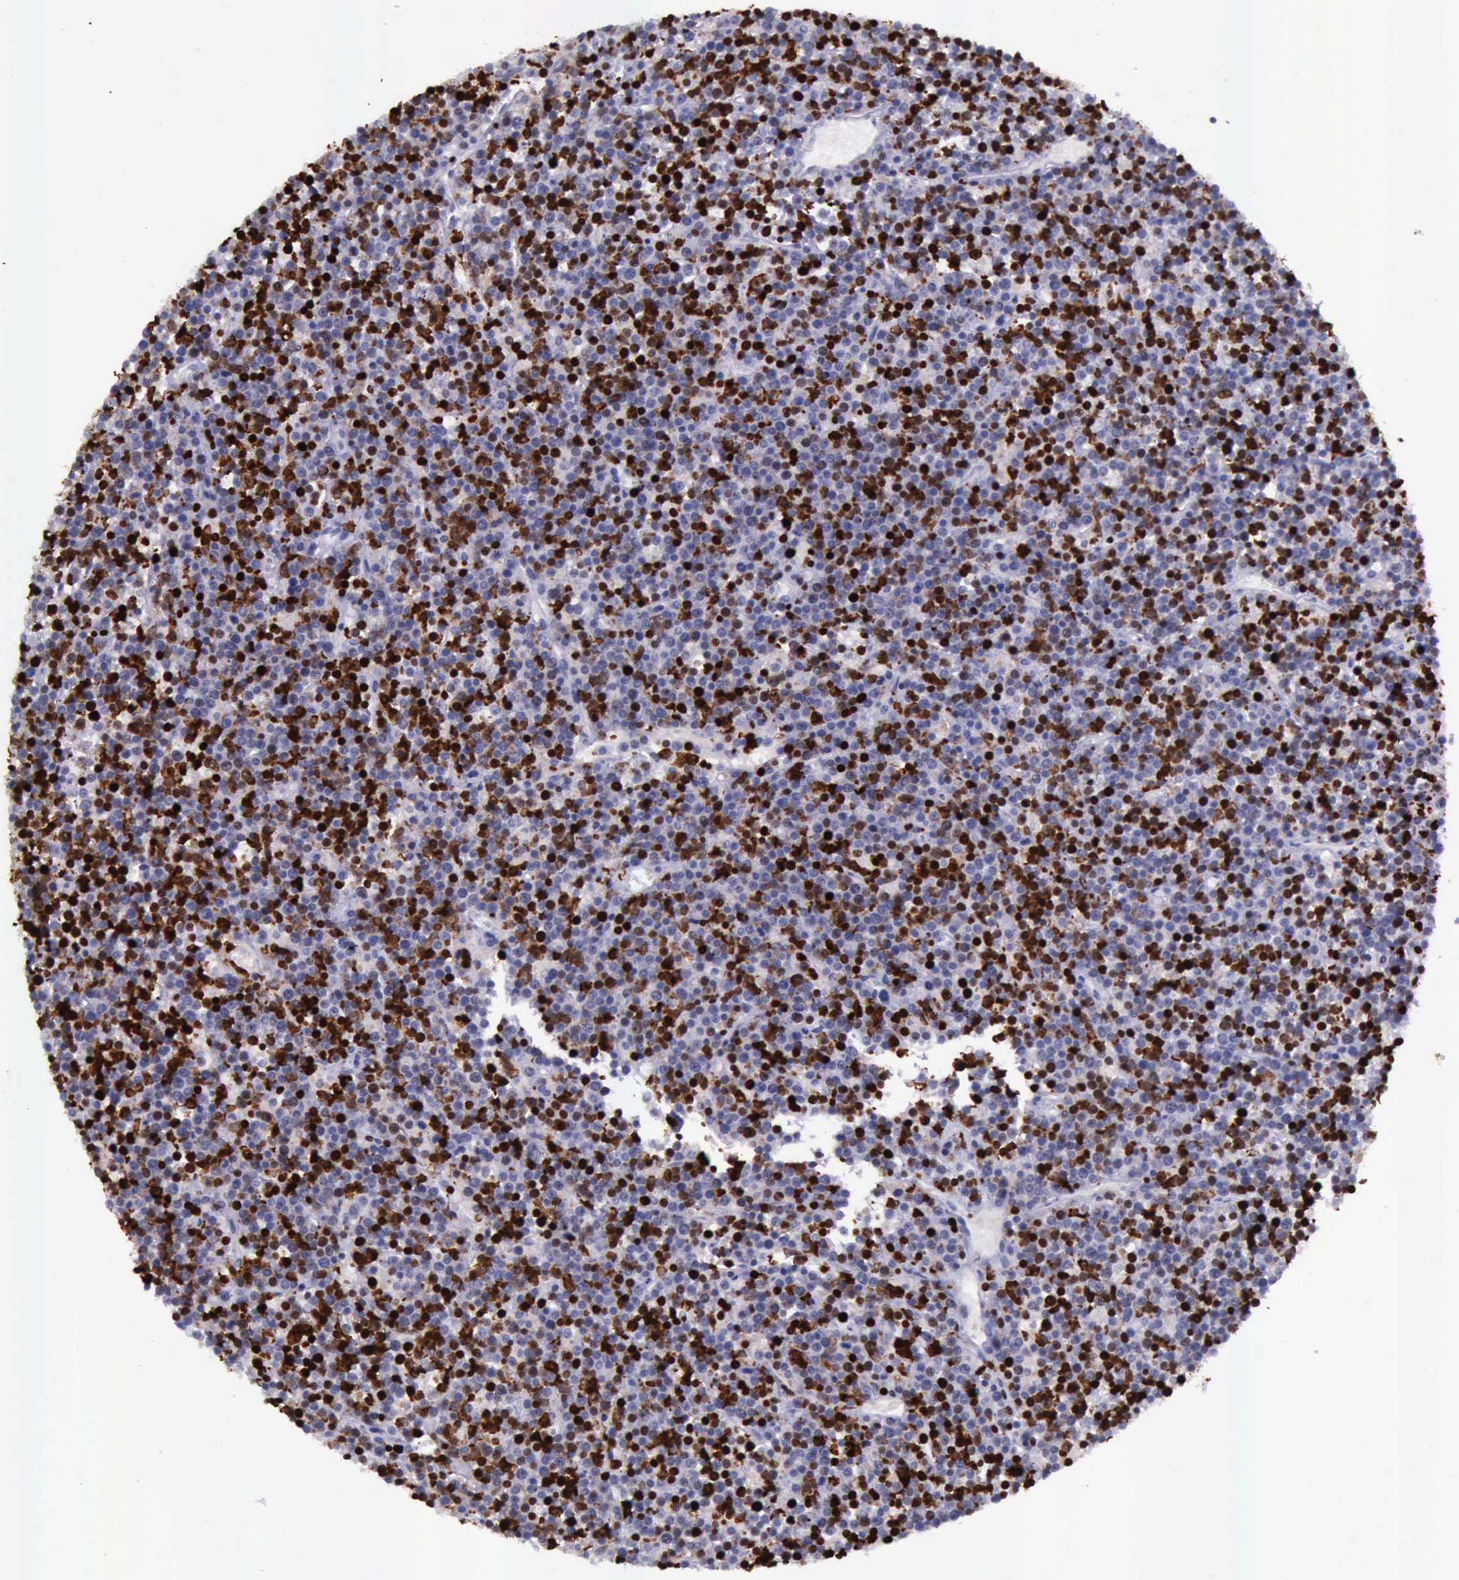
{"staining": {"intensity": "strong", "quantity": ">75%", "location": "nuclear"}, "tissue": "lymphoma", "cell_type": "Tumor cells", "image_type": "cancer", "snomed": [{"axis": "morphology", "description": "Malignant lymphoma, non-Hodgkin's type, High grade"}, {"axis": "topography", "description": "Ovary"}], "caption": "This is a photomicrograph of immunohistochemistry staining of lymphoma, which shows strong expression in the nuclear of tumor cells.", "gene": "PARP1", "patient": {"sex": "female", "age": 56}}